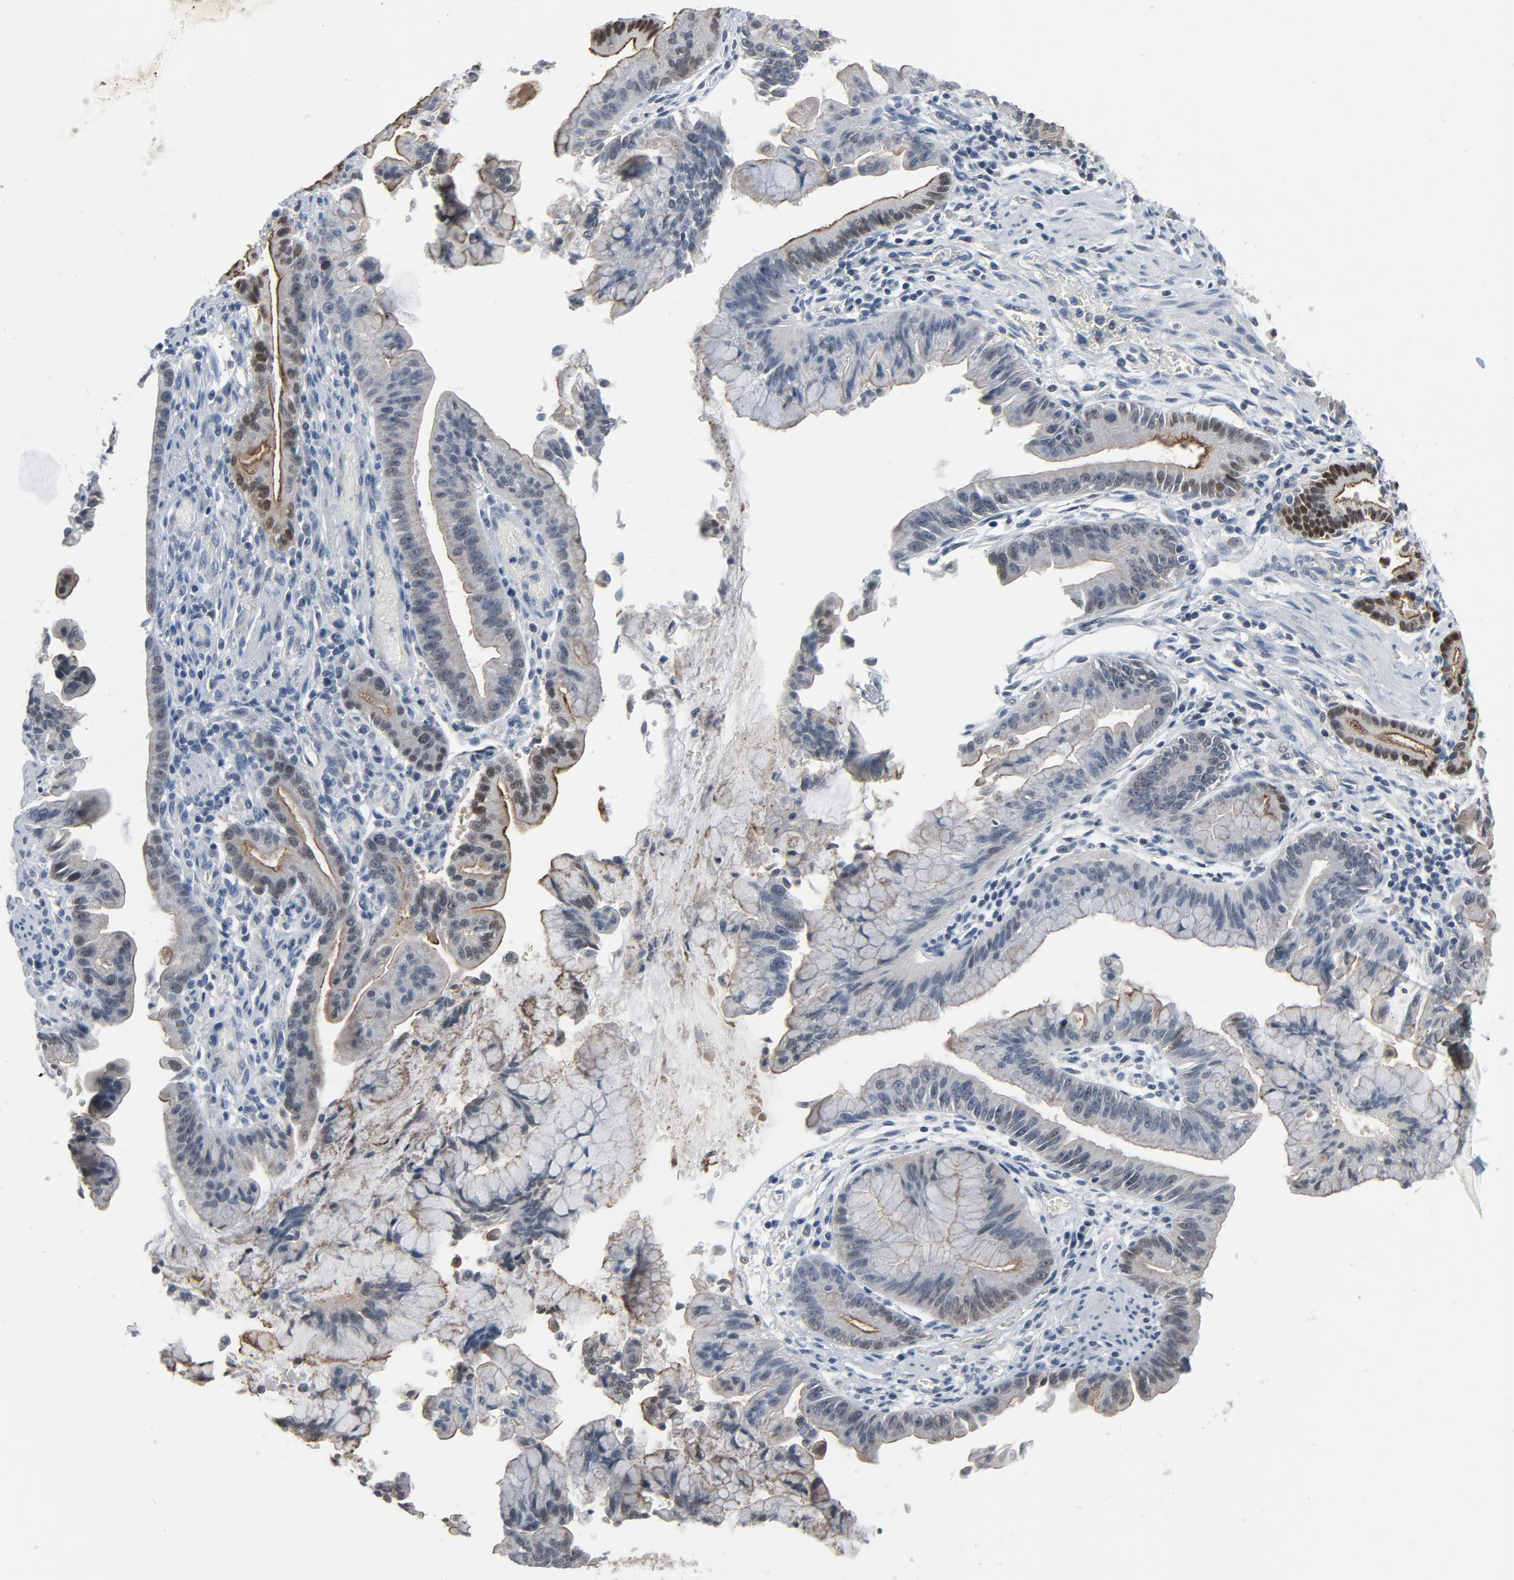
{"staining": {"intensity": "weak", "quantity": "<25%", "location": "cytoplasmic/membranous,nuclear"}, "tissue": "pancreatic cancer", "cell_type": "Tumor cells", "image_type": "cancer", "snomed": [{"axis": "morphology", "description": "Adenocarcinoma, NOS"}, {"axis": "topography", "description": "Pancreas"}], "caption": "Tumor cells are negative for protein expression in human pancreatic cancer (adenocarcinoma).", "gene": "GPX2", "patient": {"sex": "male", "age": 59}}